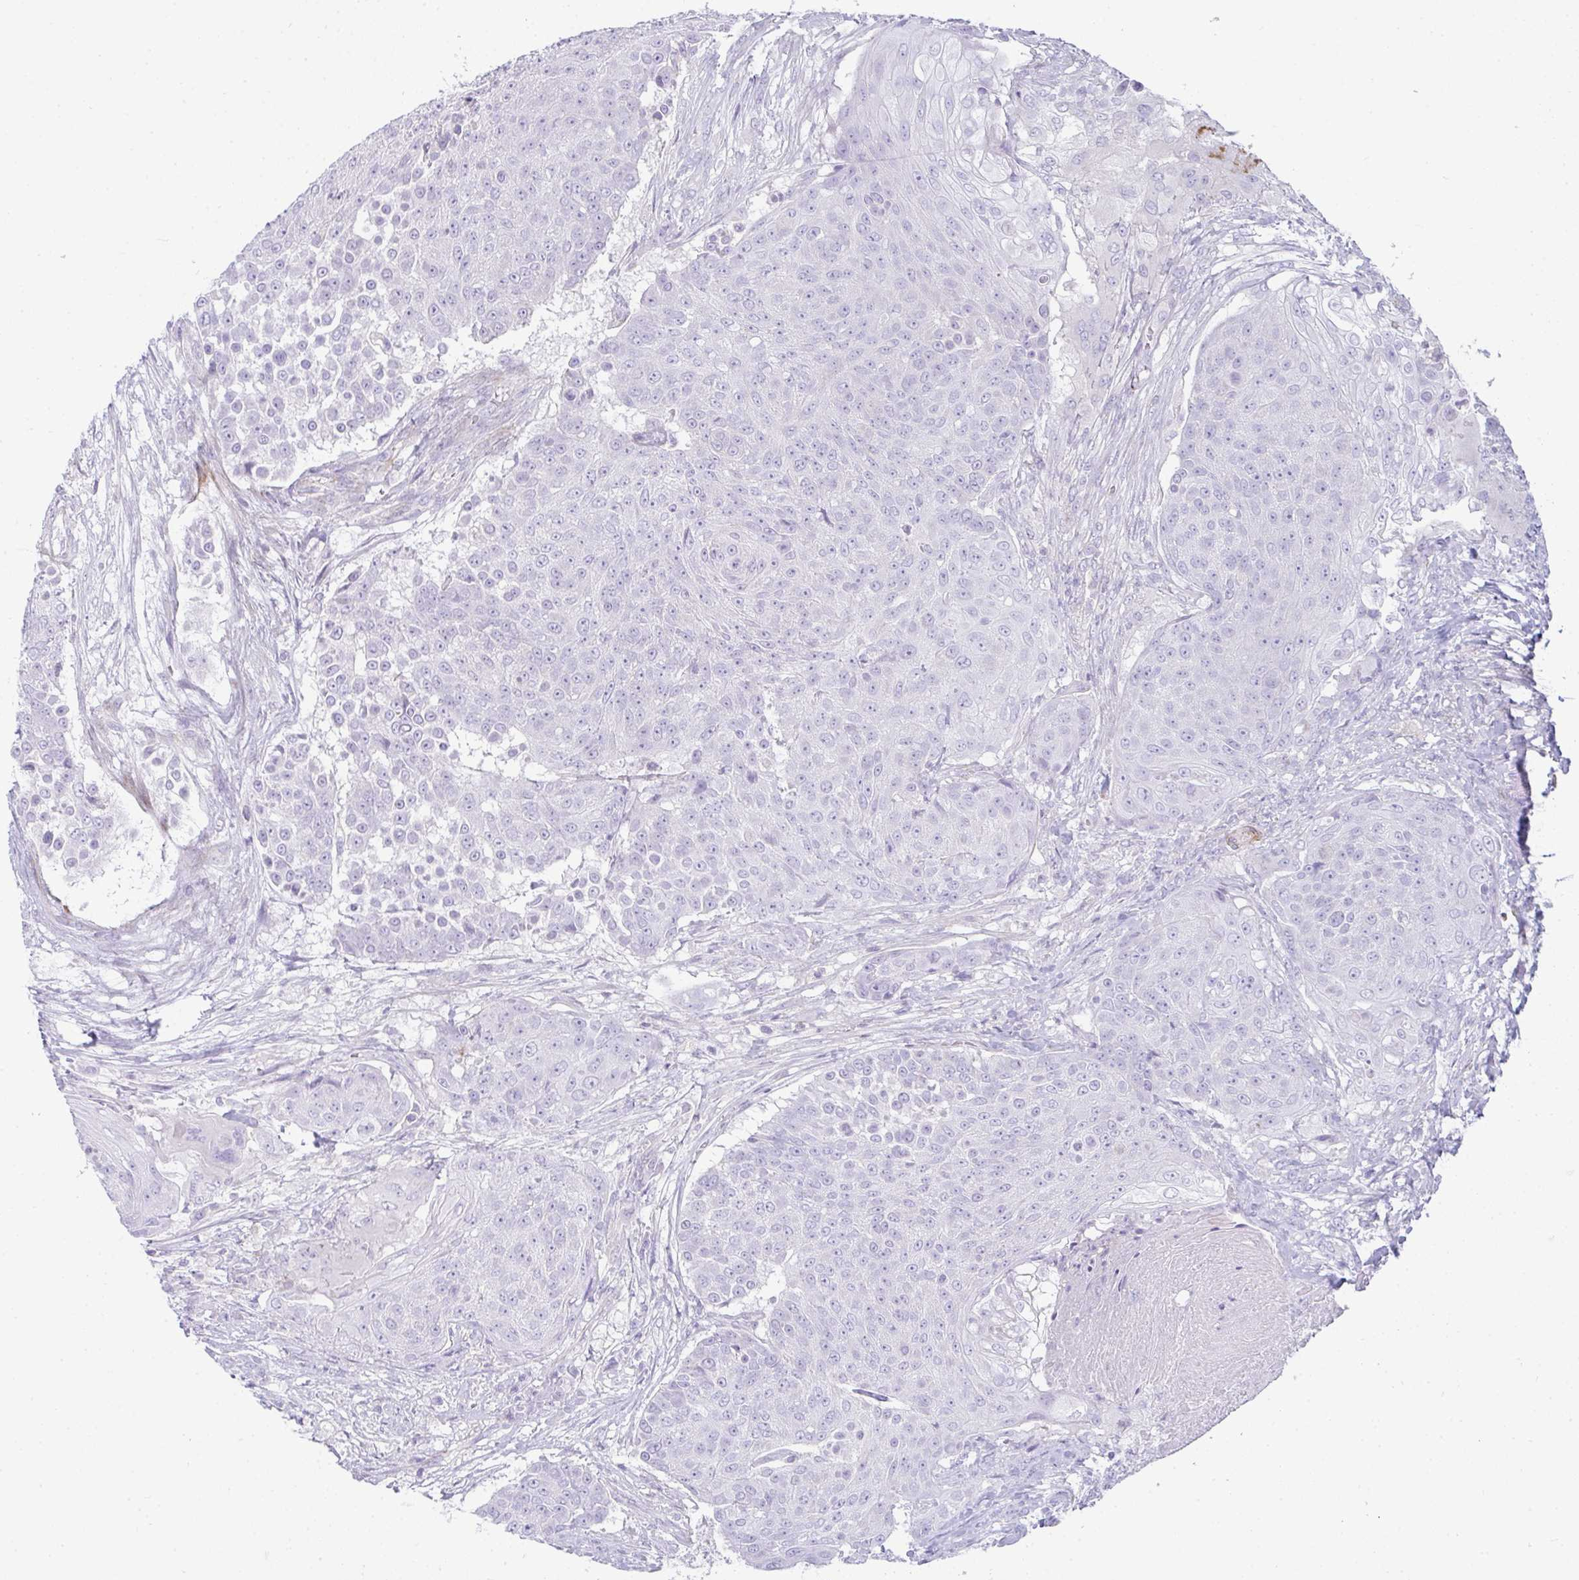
{"staining": {"intensity": "negative", "quantity": "none", "location": "none"}, "tissue": "urothelial cancer", "cell_type": "Tumor cells", "image_type": "cancer", "snomed": [{"axis": "morphology", "description": "Urothelial carcinoma, High grade"}, {"axis": "topography", "description": "Urinary bladder"}], "caption": "Tumor cells show no significant expression in urothelial cancer. Nuclei are stained in blue.", "gene": "CDRT15", "patient": {"sex": "female", "age": 63}}